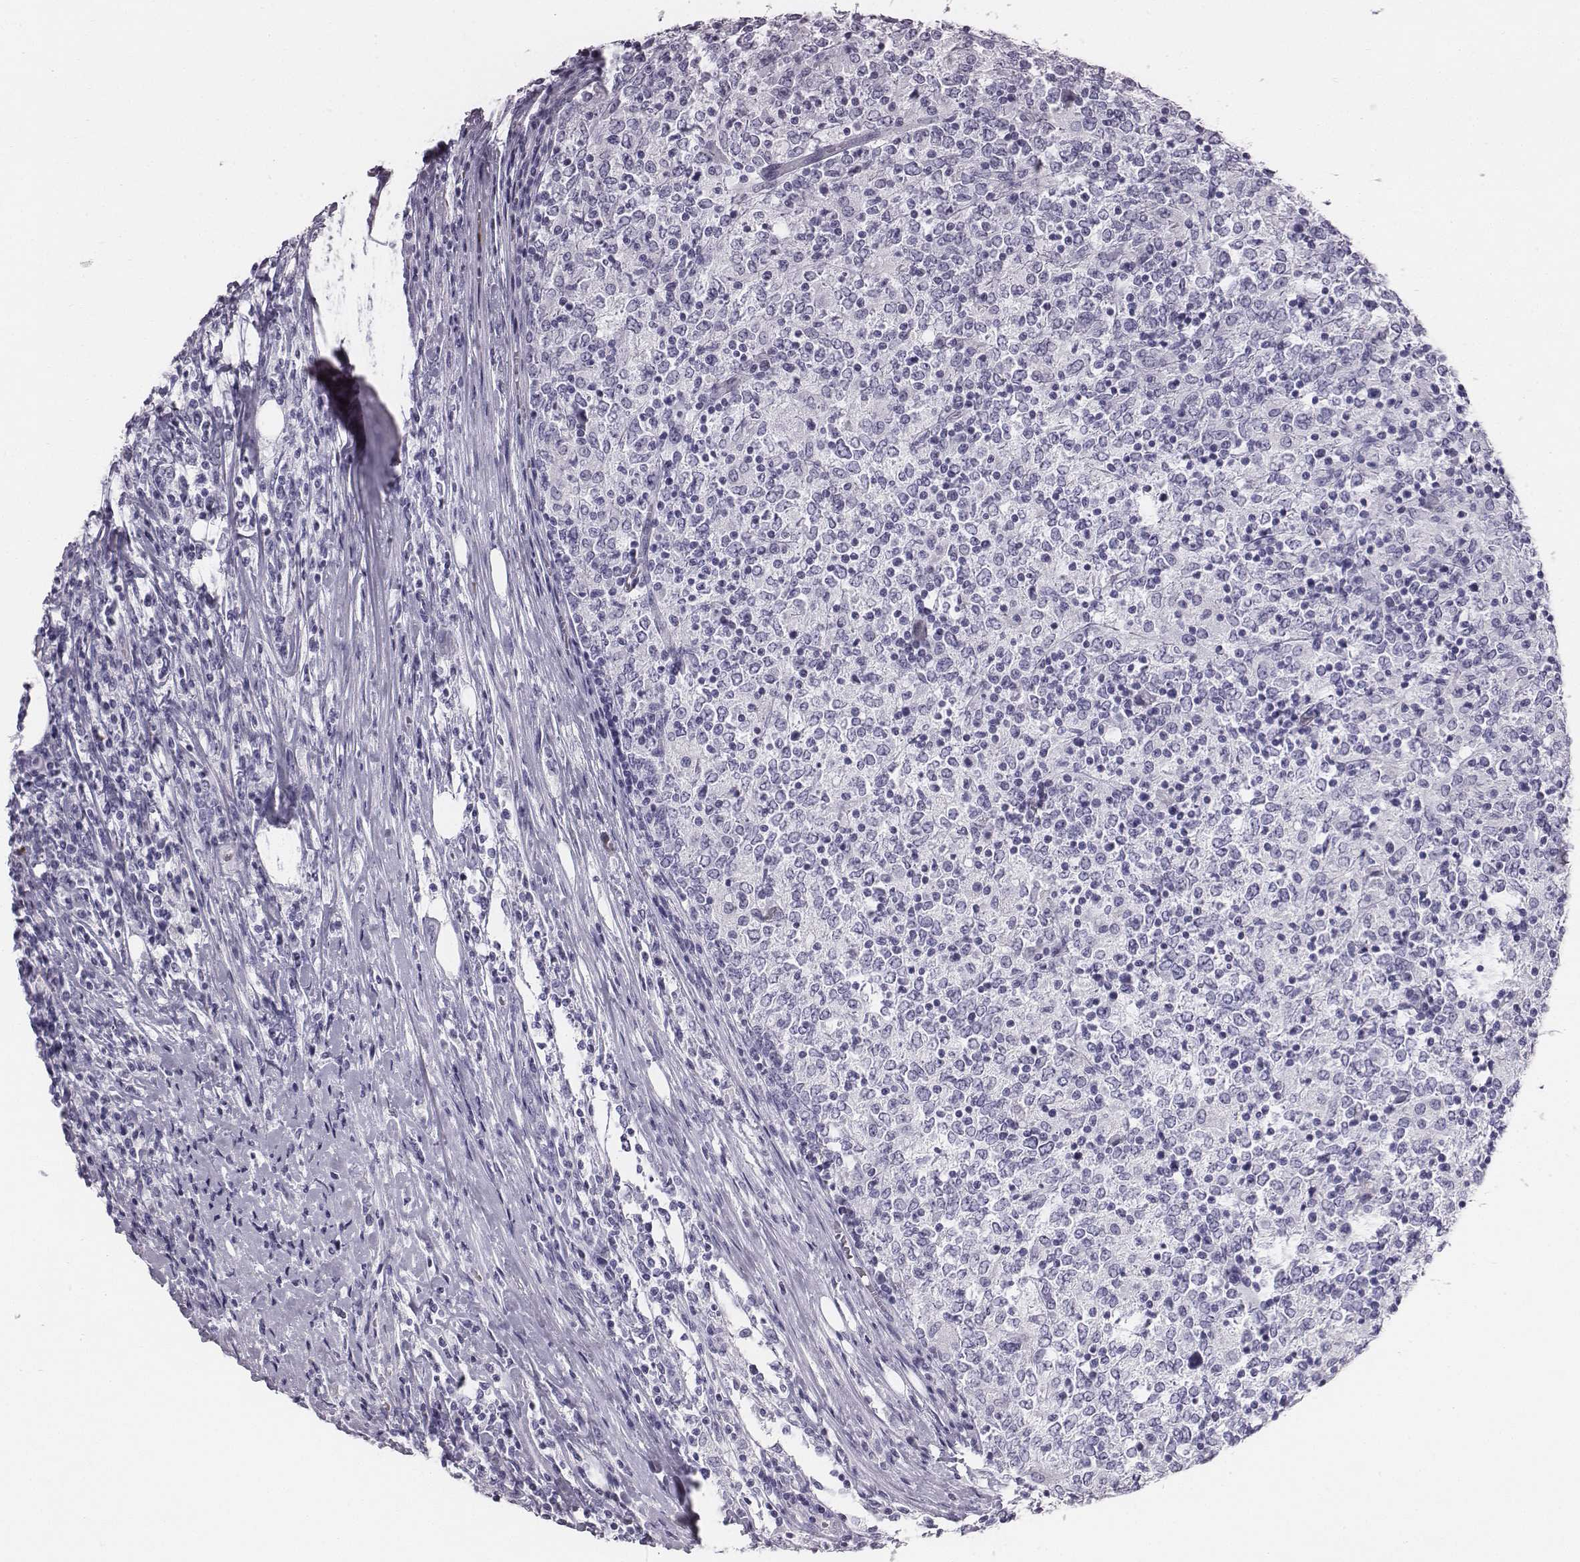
{"staining": {"intensity": "negative", "quantity": "none", "location": "none"}, "tissue": "lymphoma", "cell_type": "Tumor cells", "image_type": "cancer", "snomed": [{"axis": "morphology", "description": "Malignant lymphoma, non-Hodgkin's type, High grade"}, {"axis": "topography", "description": "Lymph node"}], "caption": "The image demonstrates no staining of tumor cells in high-grade malignant lymphoma, non-Hodgkin's type.", "gene": "HBZ", "patient": {"sex": "female", "age": 84}}